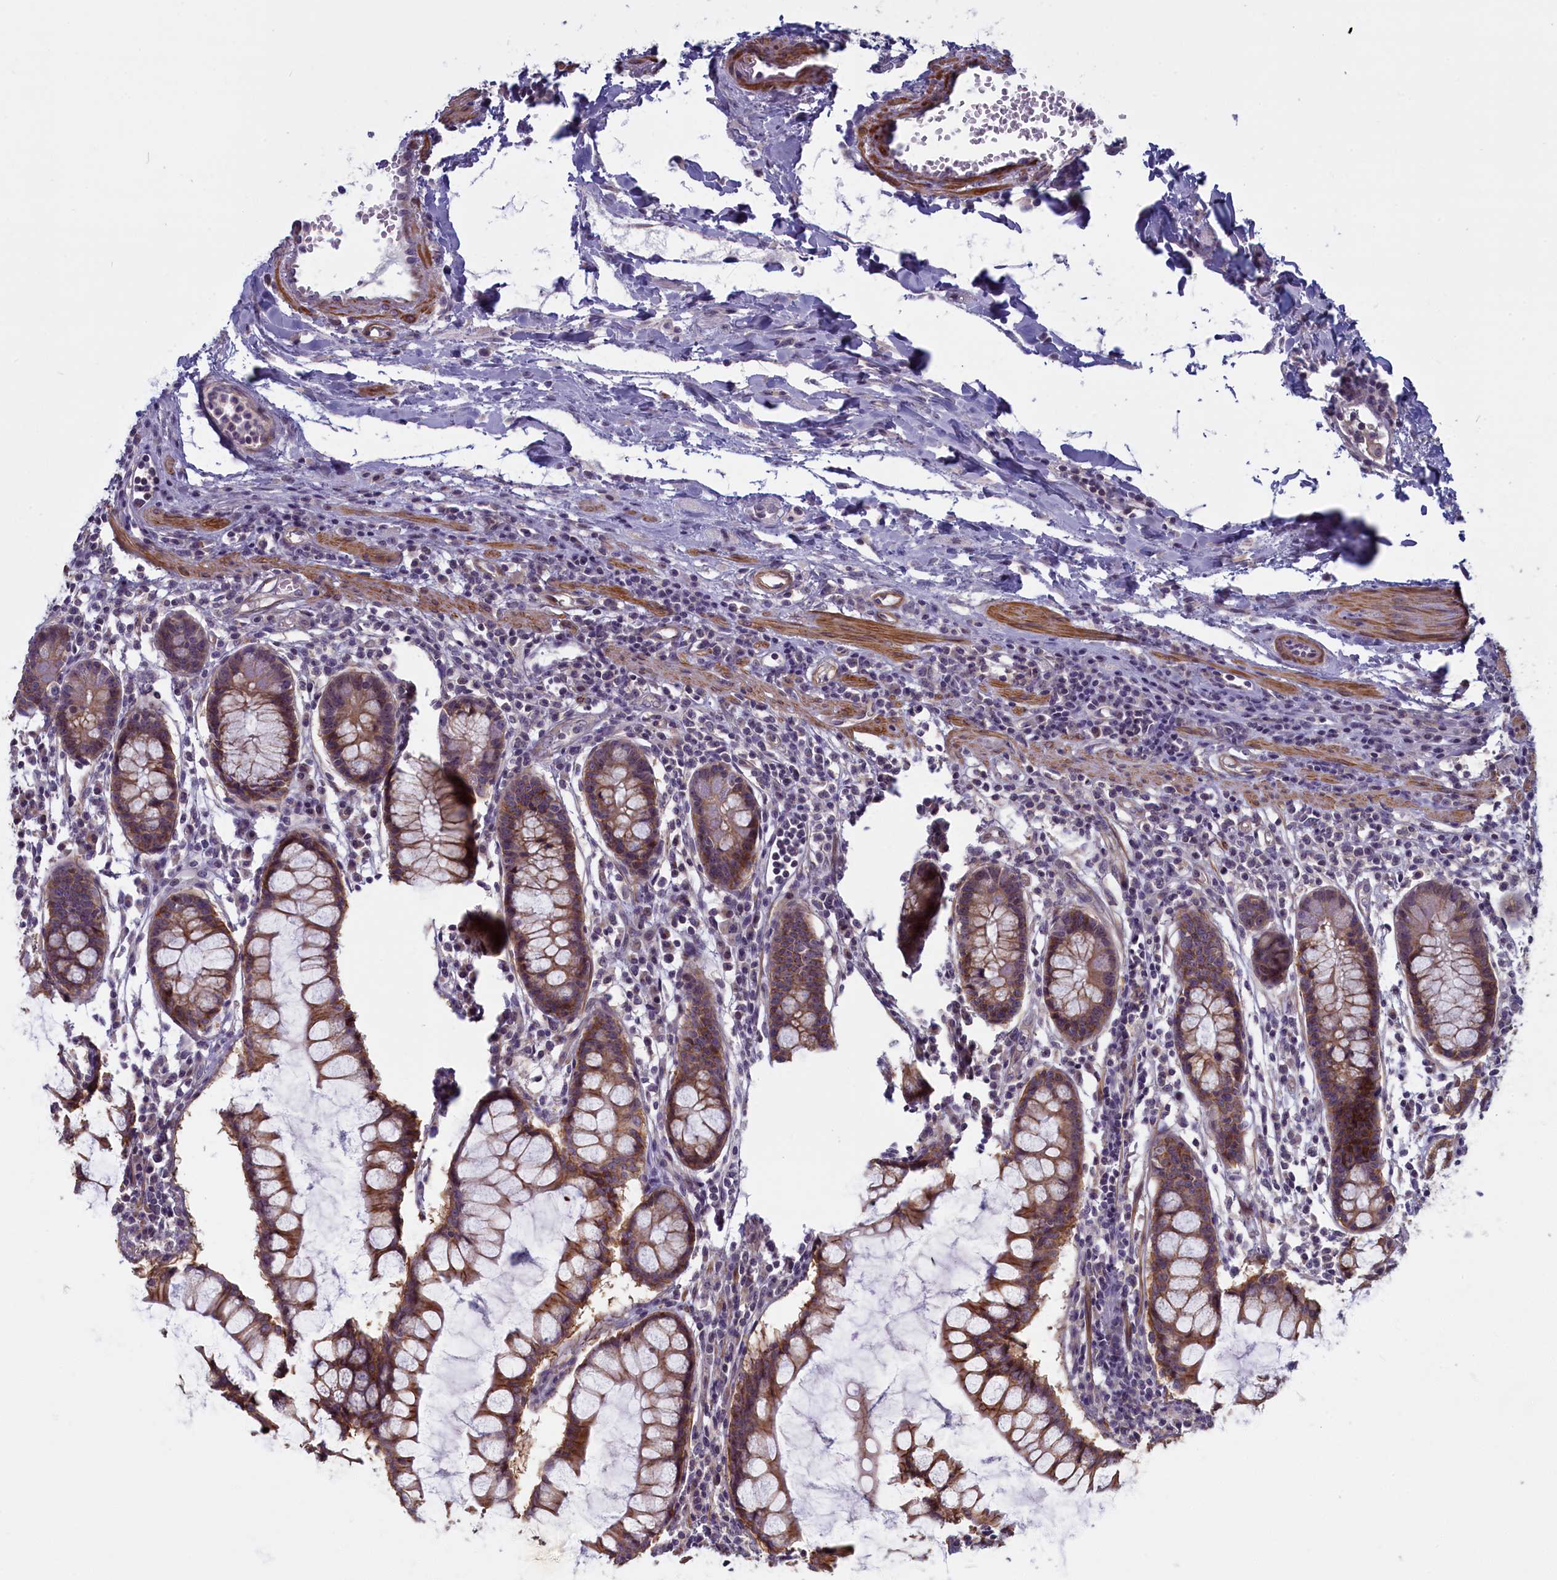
{"staining": {"intensity": "negative", "quantity": "none", "location": "none"}, "tissue": "colon", "cell_type": "Endothelial cells", "image_type": "normal", "snomed": [{"axis": "morphology", "description": "Normal tissue, NOS"}, {"axis": "morphology", "description": "Adenocarcinoma, NOS"}, {"axis": "topography", "description": "Colon"}], "caption": "Immunohistochemical staining of unremarkable human colon reveals no significant staining in endothelial cells. (DAB (3,3'-diaminobenzidine) immunohistochemistry (IHC) visualized using brightfield microscopy, high magnification).", "gene": "TRPM4", "patient": {"sex": "female", "age": 55}}